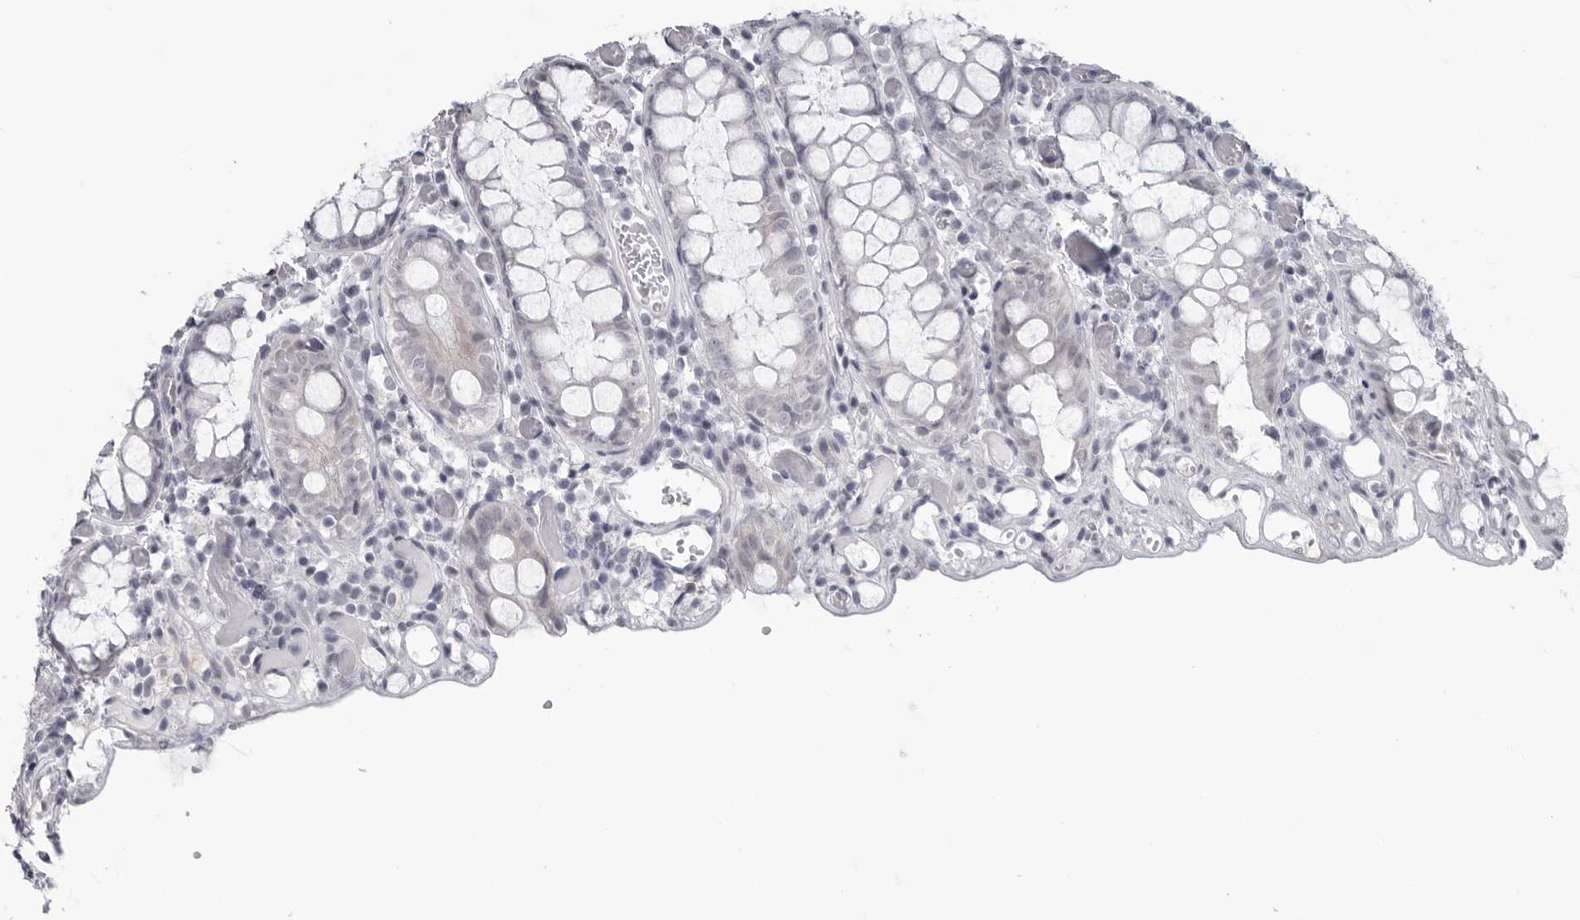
{"staining": {"intensity": "negative", "quantity": "none", "location": "none"}, "tissue": "colon", "cell_type": "Endothelial cells", "image_type": "normal", "snomed": [{"axis": "morphology", "description": "Normal tissue, NOS"}, {"axis": "topography", "description": "Colon"}], "caption": "Immunohistochemistry photomicrograph of normal colon: human colon stained with DAB (3,3'-diaminobenzidine) displays no significant protein expression in endothelial cells. (DAB (3,3'-diaminobenzidine) IHC visualized using brightfield microscopy, high magnification).", "gene": "OPLAH", "patient": {"sex": "male", "age": 14}}